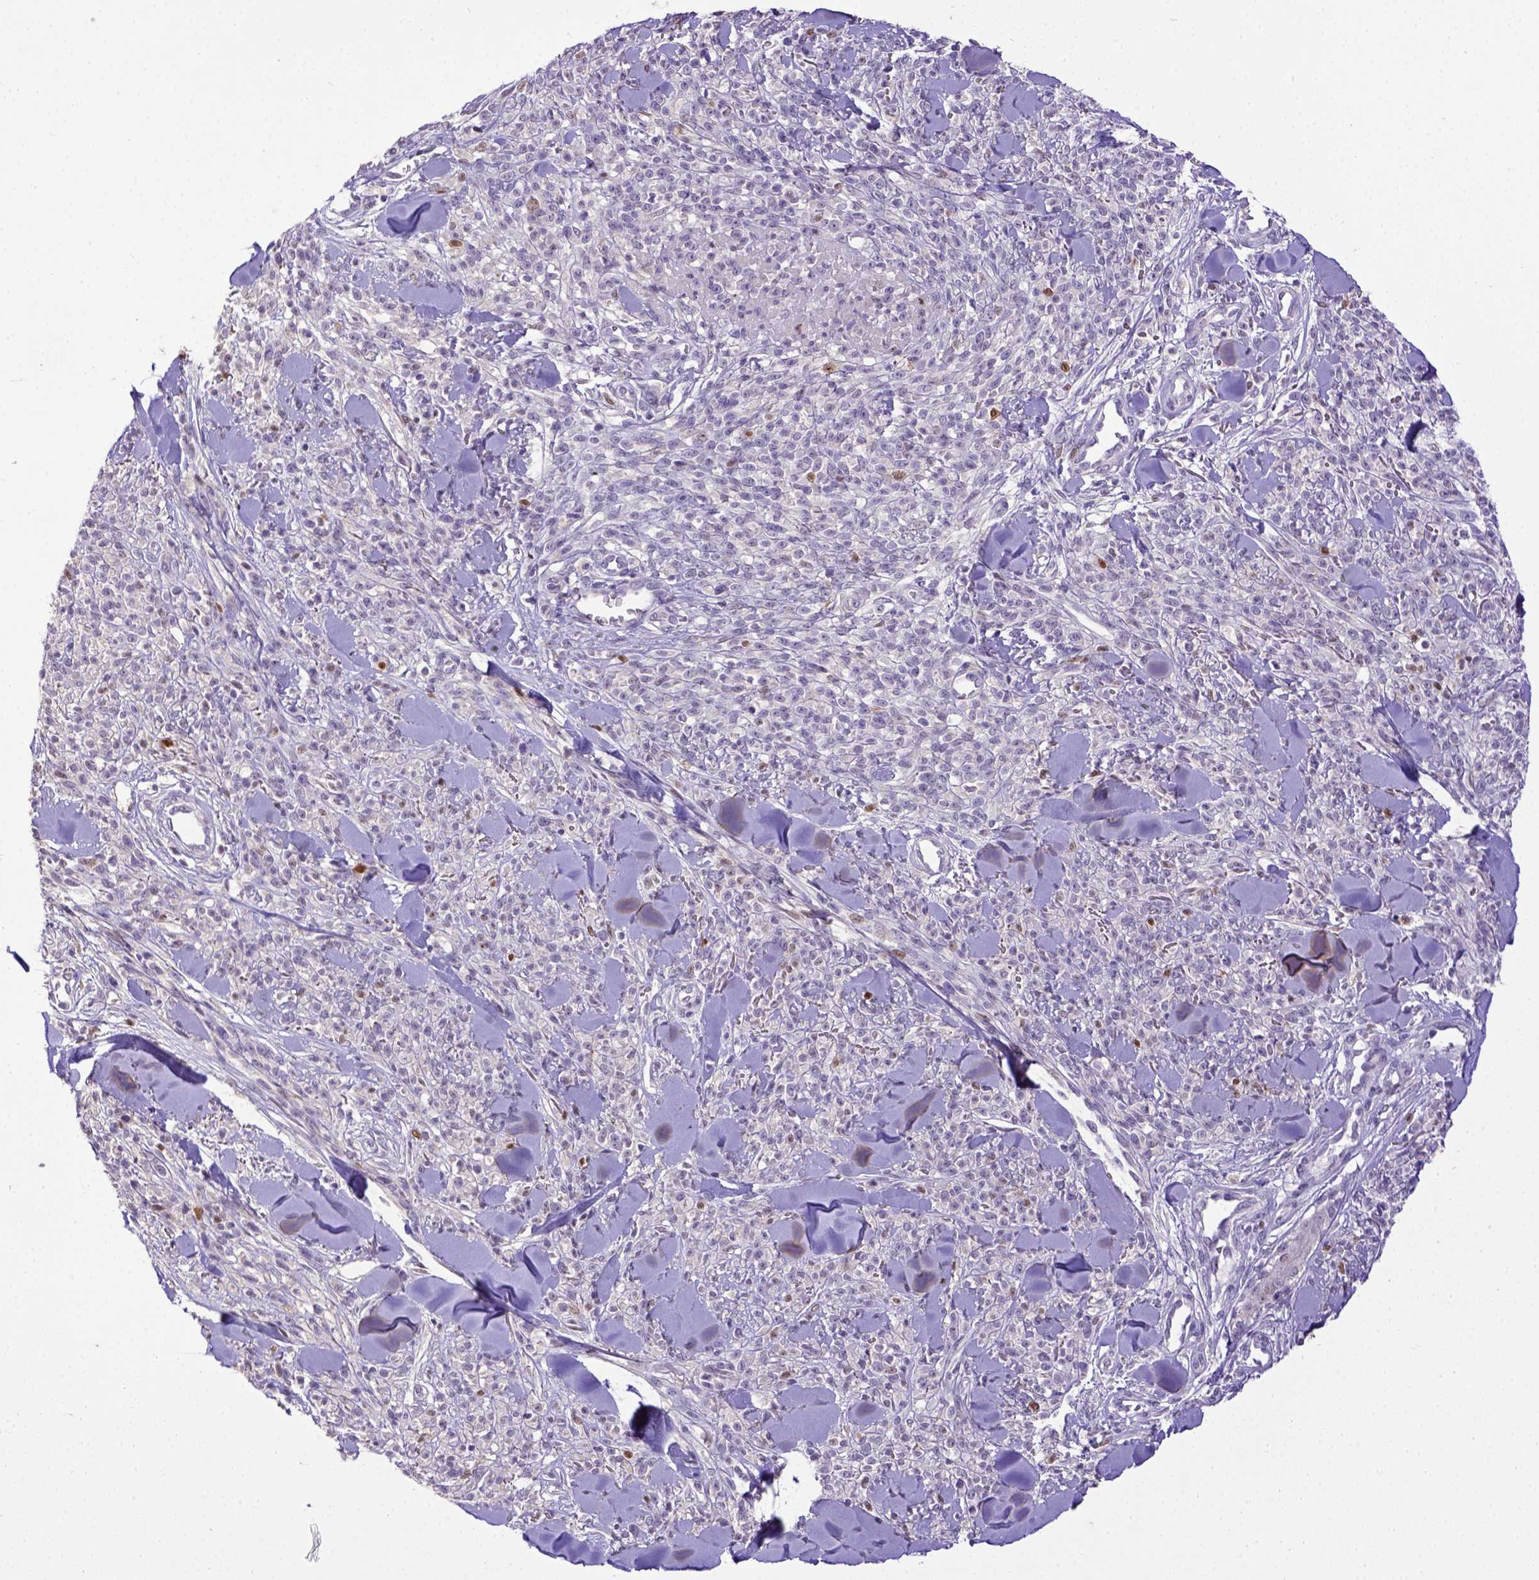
{"staining": {"intensity": "weak", "quantity": "<25%", "location": "nuclear"}, "tissue": "melanoma", "cell_type": "Tumor cells", "image_type": "cancer", "snomed": [{"axis": "morphology", "description": "Malignant melanoma, NOS"}, {"axis": "topography", "description": "Skin"}, {"axis": "topography", "description": "Skin of trunk"}], "caption": "Histopathology image shows no protein positivity in tumor cells of malignant melanoma tissue.", "gene": "CDKN1A", "patient": {"sex": "male", "age": 74}}